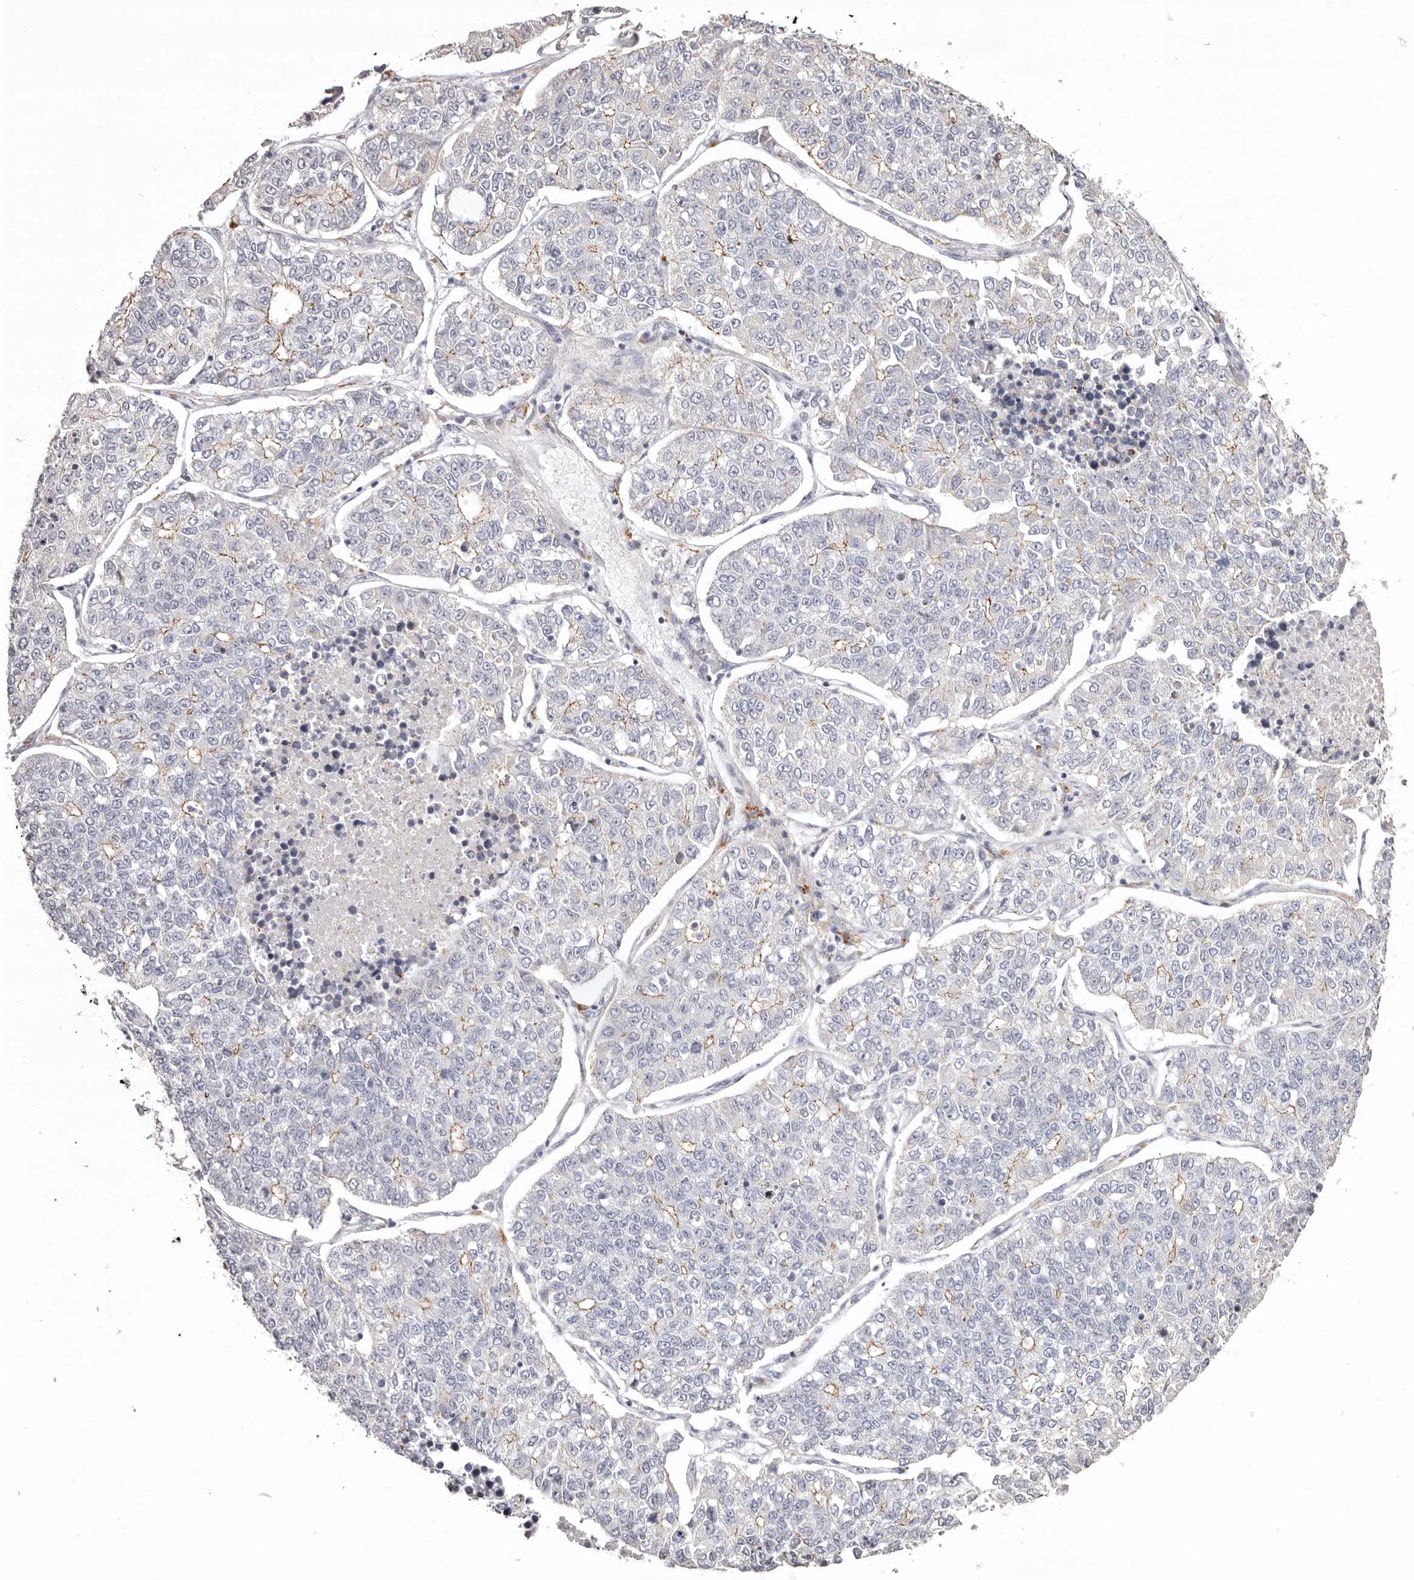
{"staining": {"intensity": "weak", "quantity": "<25%", "location": "cytoplasmic/membranous"}, "tissue": "lung cancer", "cell_type": "Tumor cells", "image_type": "cancer", "snomed": [{"axis": "morphology", "description": "Adenocarcinoma, NOS"}, {"axis": "topography", "description": "Lung"}], "caption": "An IHC image of lung adenocarcinoma is shown. There is no staining in tumor cells of lung adenocarcinoma. (DAB immunohistochemistry, high magnification).", "gene": "PCDHB6", "patient": {"sex": "male", "age": 49}}